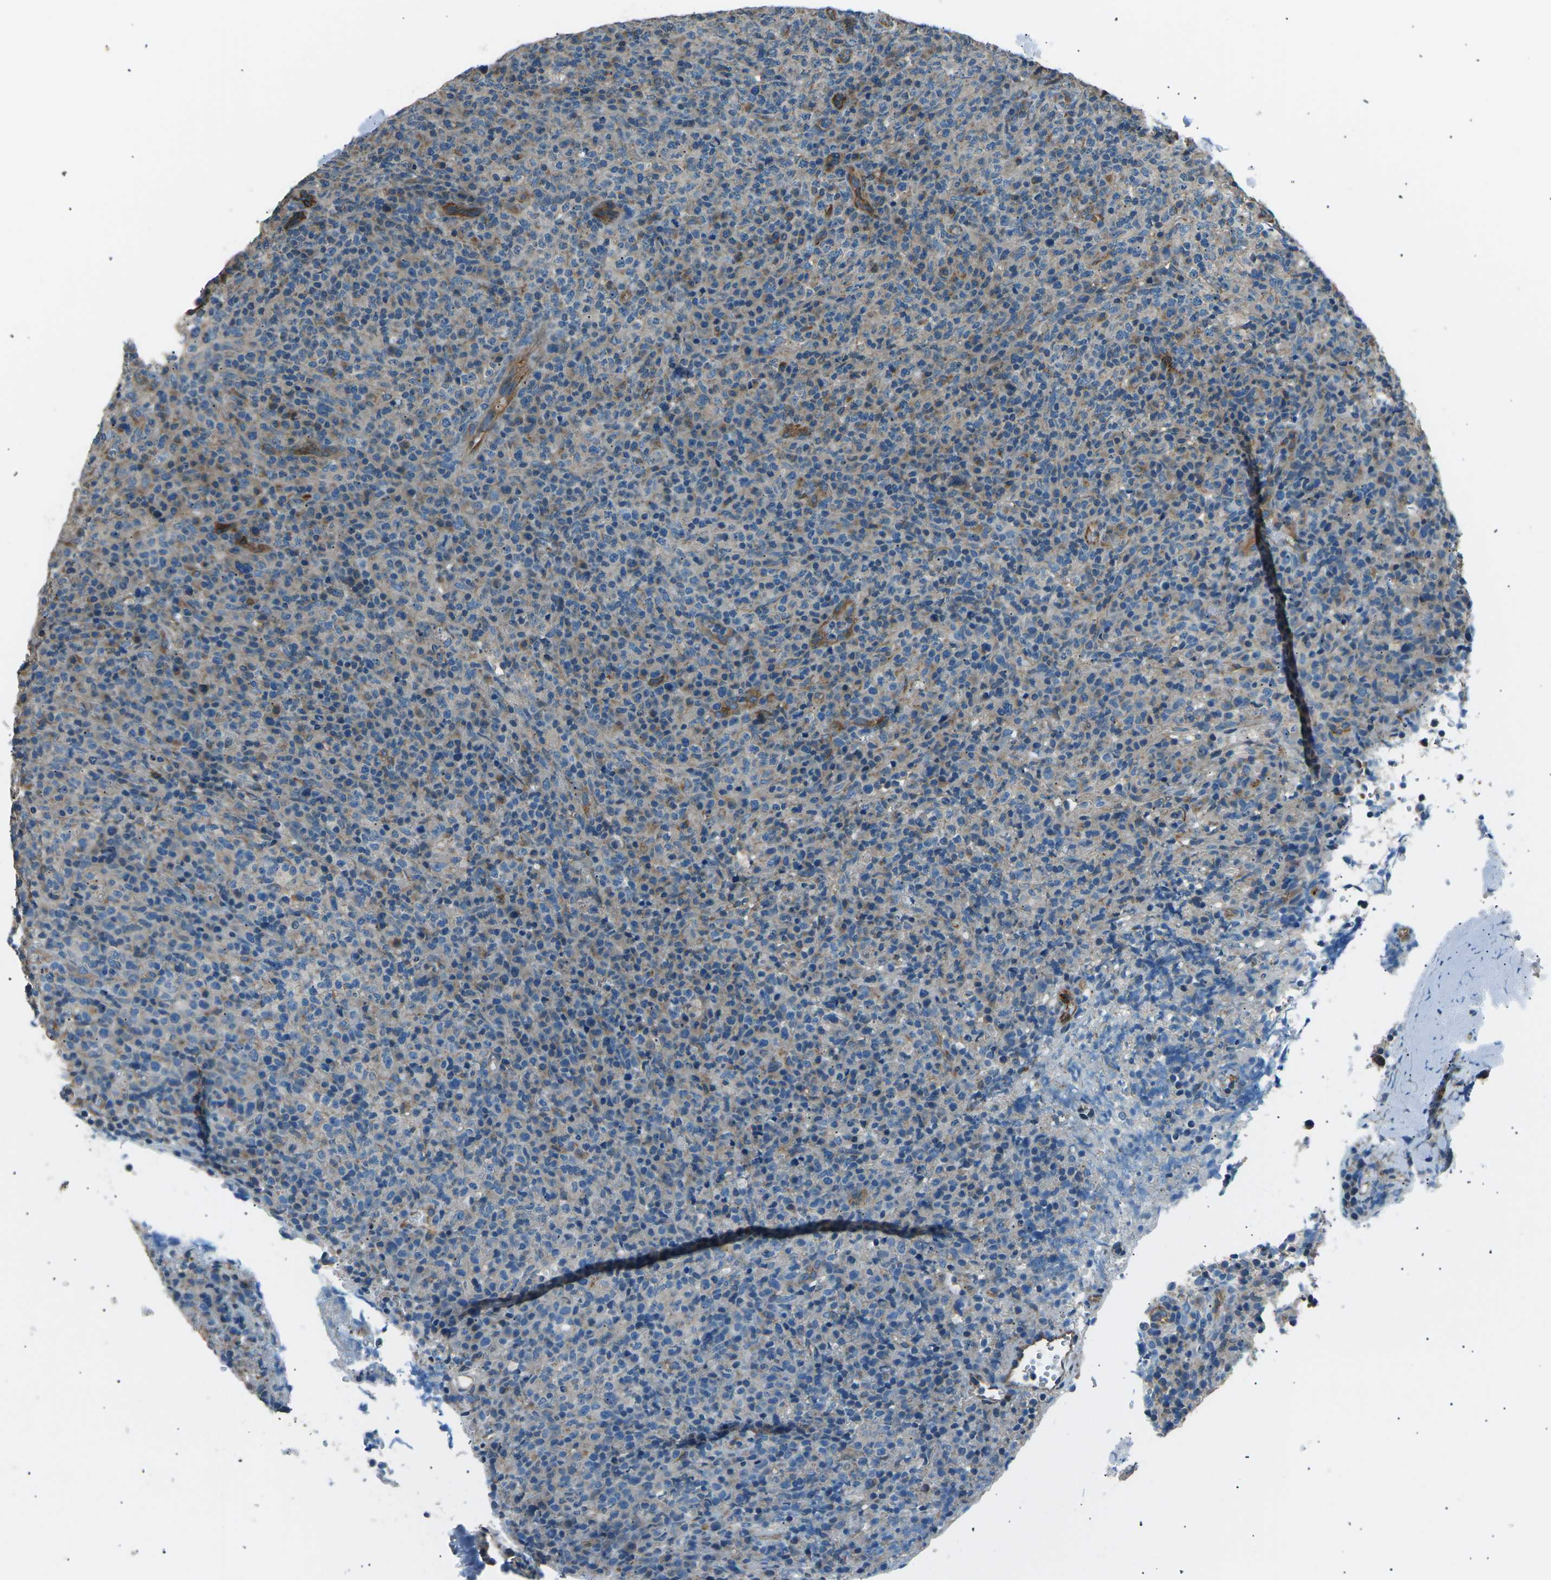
{"staining": {"intensity": "weak", "quantity": "<25%", "location": "cytoplasmic/membranous"}, "tissue": "lymphoma", "cell_type": "Tumor cells", "image_type": "cancer", "snomed": [{"axis": "morphology", "description": "Malignant lymphoma, non-Hodgkin's type, High grade"}, {"axis": "topography", "description": "Lymph node"}], "caption": "Immunohistochemistry histopathology image of human malignant lymphoma, non-Hodgkin's type (high-grade) stained for a protein (brown), which demonstrates no positivity in tumor cells.", "gene": "SLK", "patient": {"sex": "female", "age": 76}}